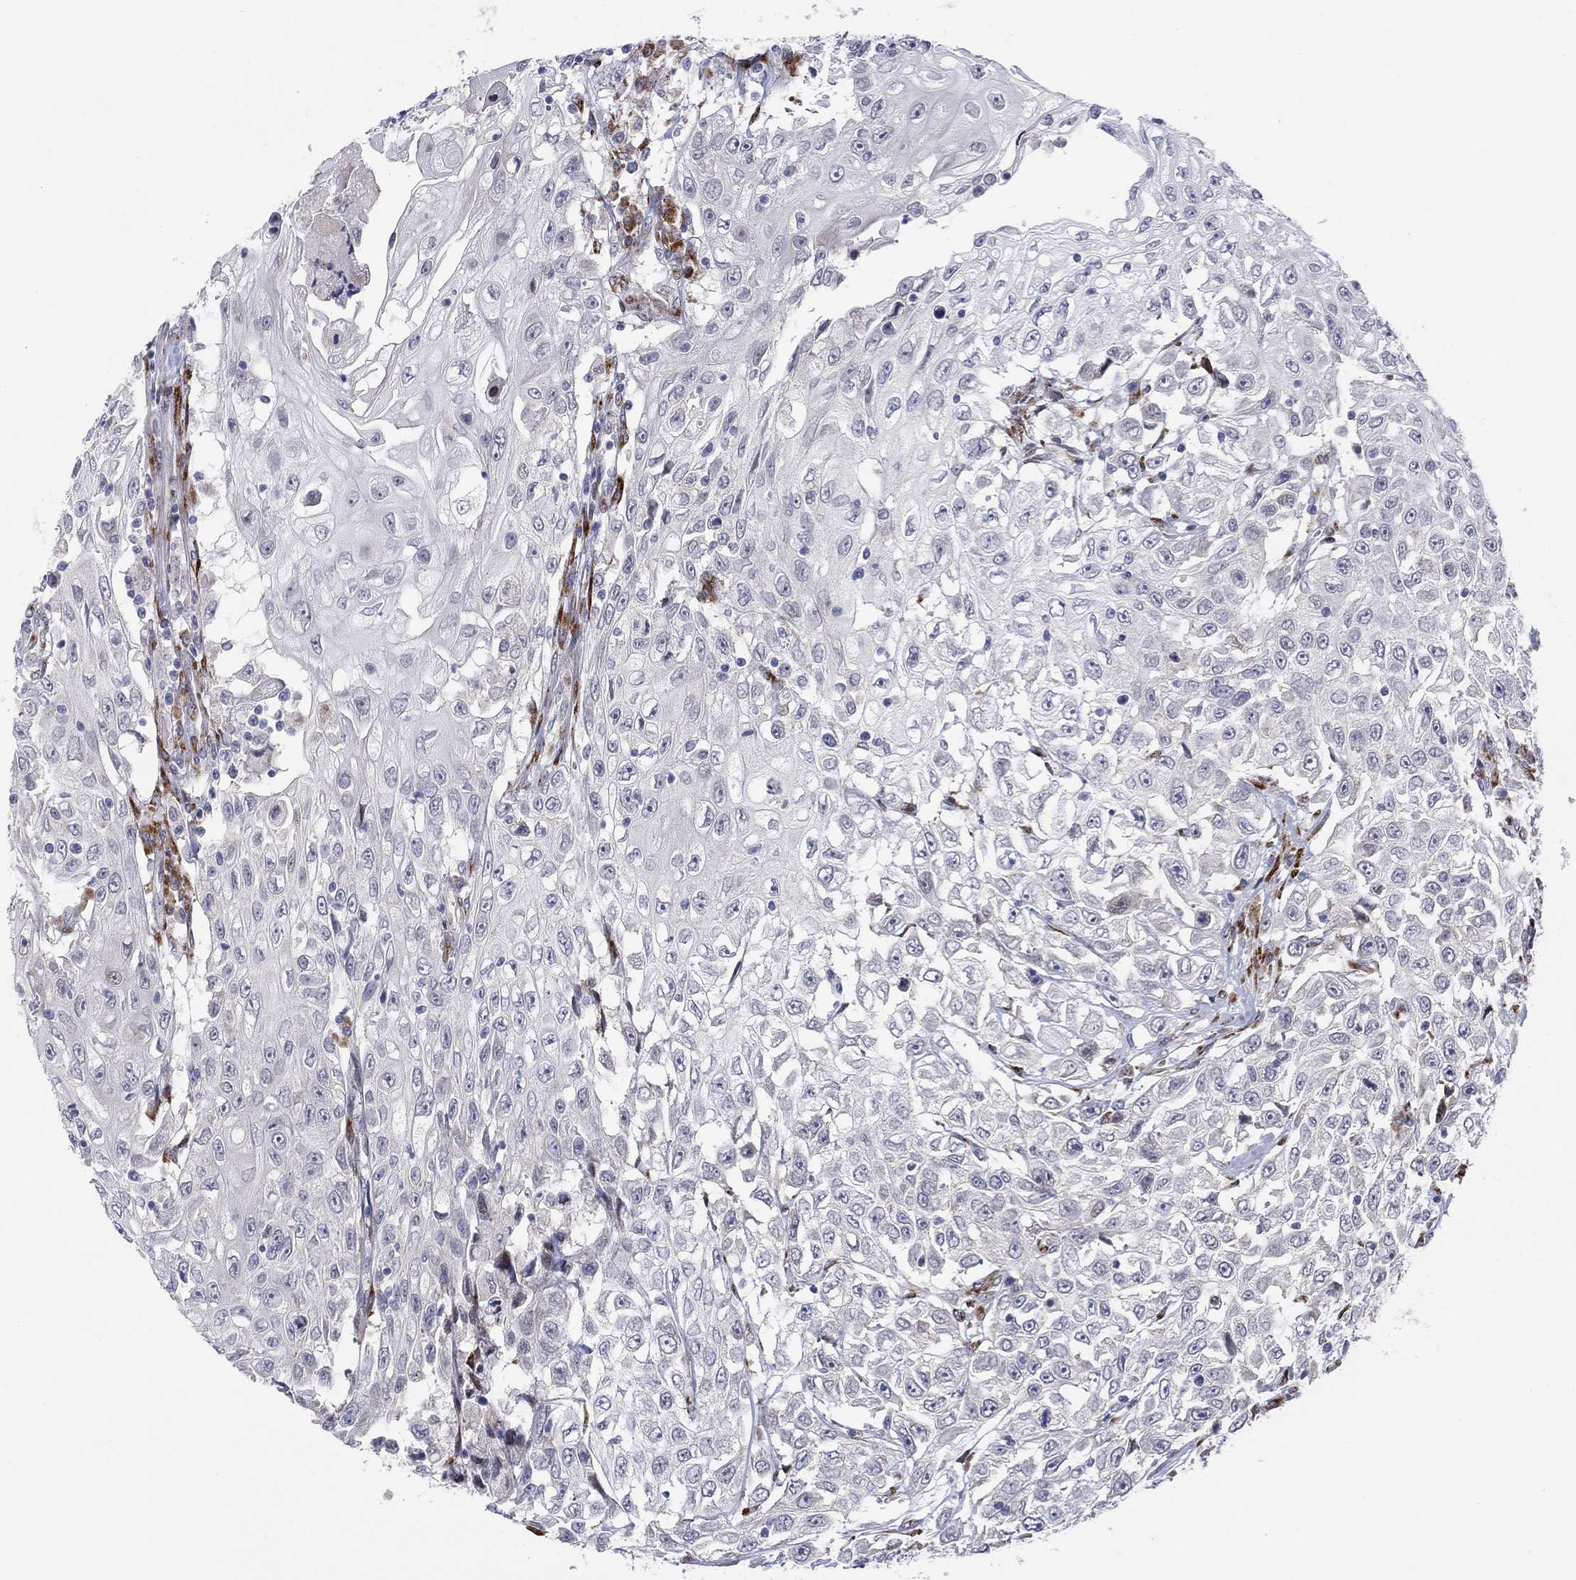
{"staining": {"intensity": "negative", "quantity": "none", "location": "none"}, "tissue": "urothelial cancer", "cell_type": "Tumor cells", "image_type": "cancer", "snomed": [{"axis": "morphology", "description": "Urothelial carcinoma, High grade"}, {"axis": "topography", "description": "Urinary bladder"}], "caption": "Protein analysis of high-grade urothelial carcinoma exhibits no significant expression in tumor cells. (Brightfield microscopy of DAB (3,3'-diaminobenzidine) immunohistochemistry at high magnification).", "gene": "TTC21B", "patient": {"sex": "female", "age": 56}}